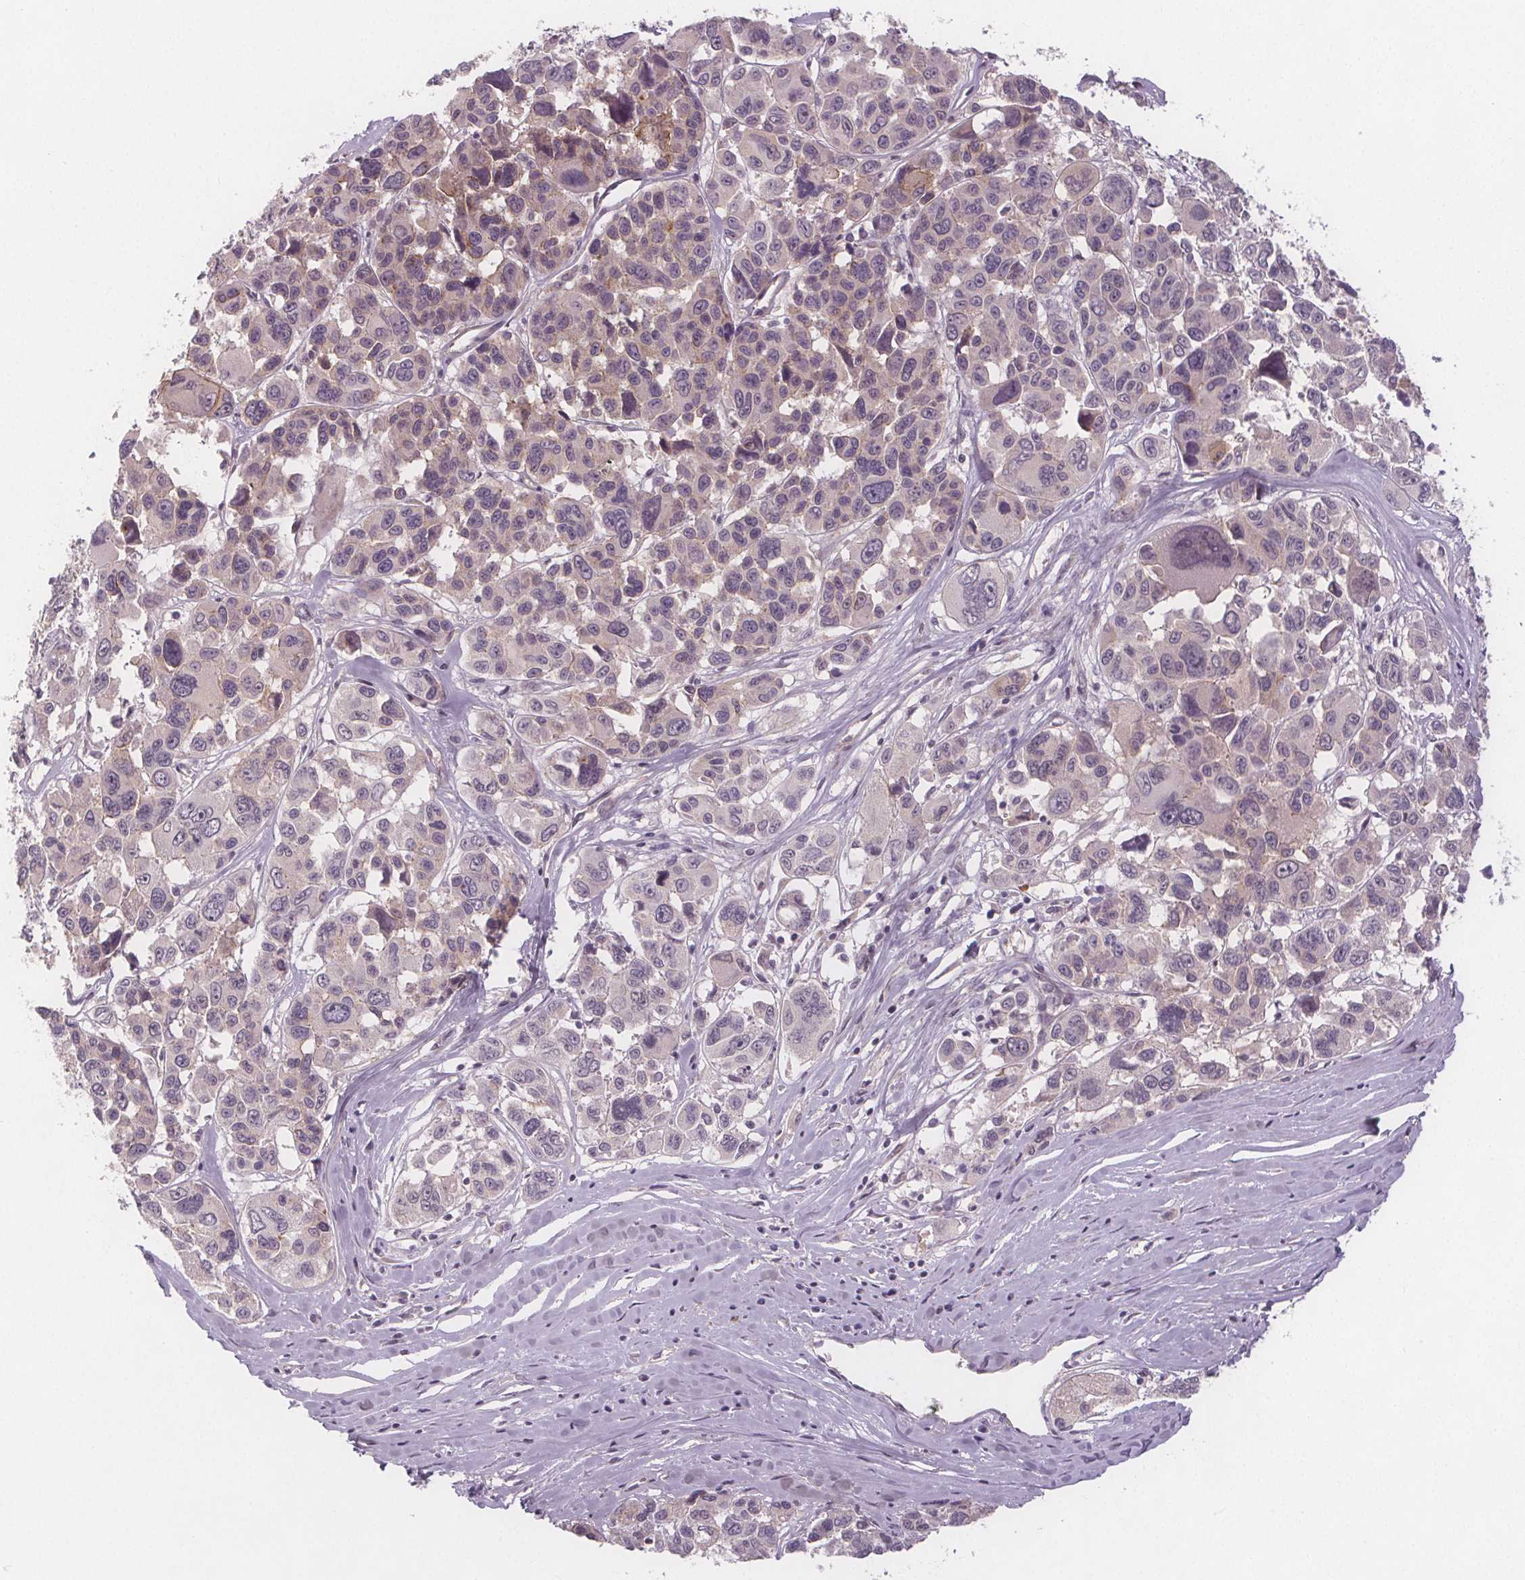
{"staining": {"intensity": "negative", "quantity": "none", "location": "none"}, "tissue": "melanoma", "cell_type": "Tumor cells", "image_type": "cancer", "snomed": [{"axis": "morphology", "description": "Malignant melanoma, NOS"}, {"axis": "topography", "description": "Skin"}], "caption": "This is an immunohistochemistry (IHC) micrograph of human malignant melanoma. There is no staining in tumor cells.", "gene": "VNN1", "patient": {"sex": "female", "age": 66}}